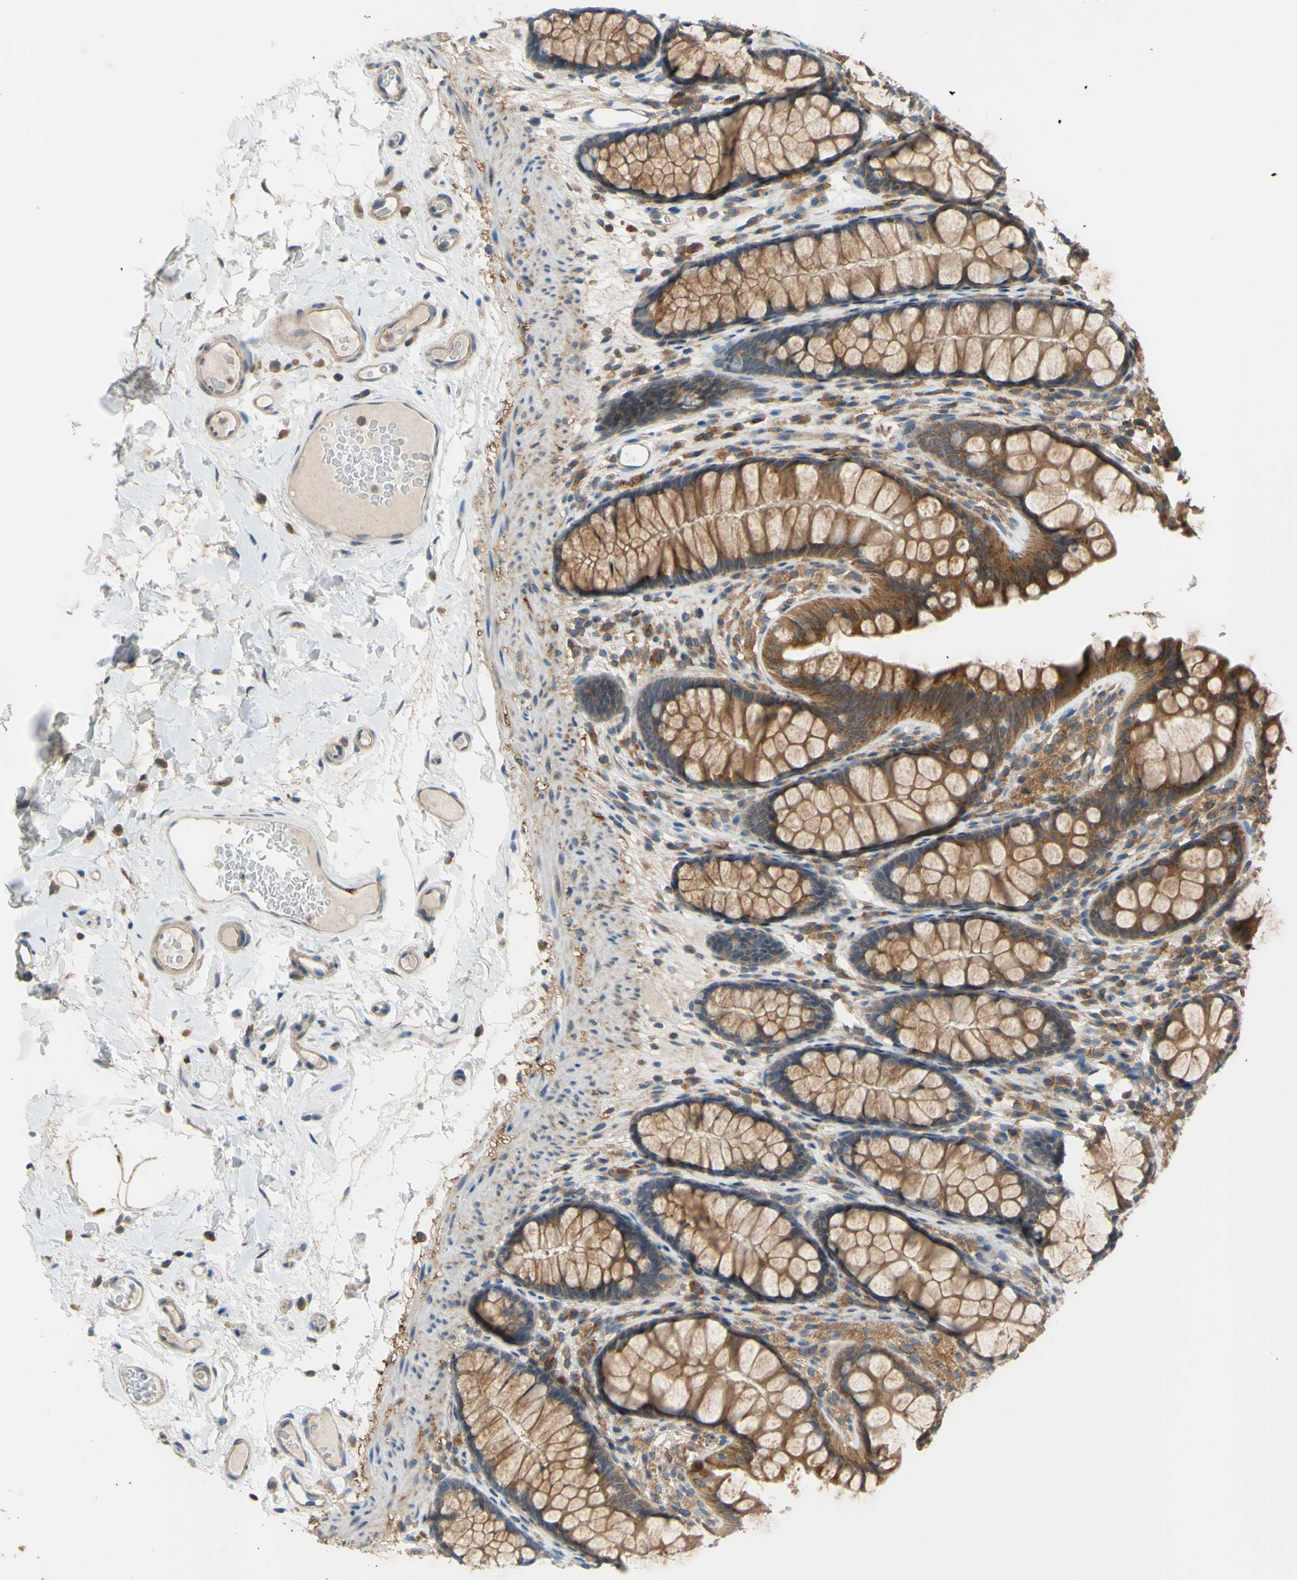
{"staining": {"intensity": "moderate", "quantity": ">75%", "location": "cytoplasmic/membranous"}, "tissue": "colon", "cell_type": "Endothelial cells", "image_type": "normal", "snomed": [{"axis": "morphology", "description": "Normal tissue, NOS"}, {"axis": "topography", "description": "Colon"}], "caption": "A micrograph of human colon stained for a protein exhibits moderate cytoplasmic/membranous brown staining in endothelial cells. (DAB = brown stain, brightfield microscopy at high magnification).", "gene": "POR", "patient": {"sex": "female", "age": 55}}